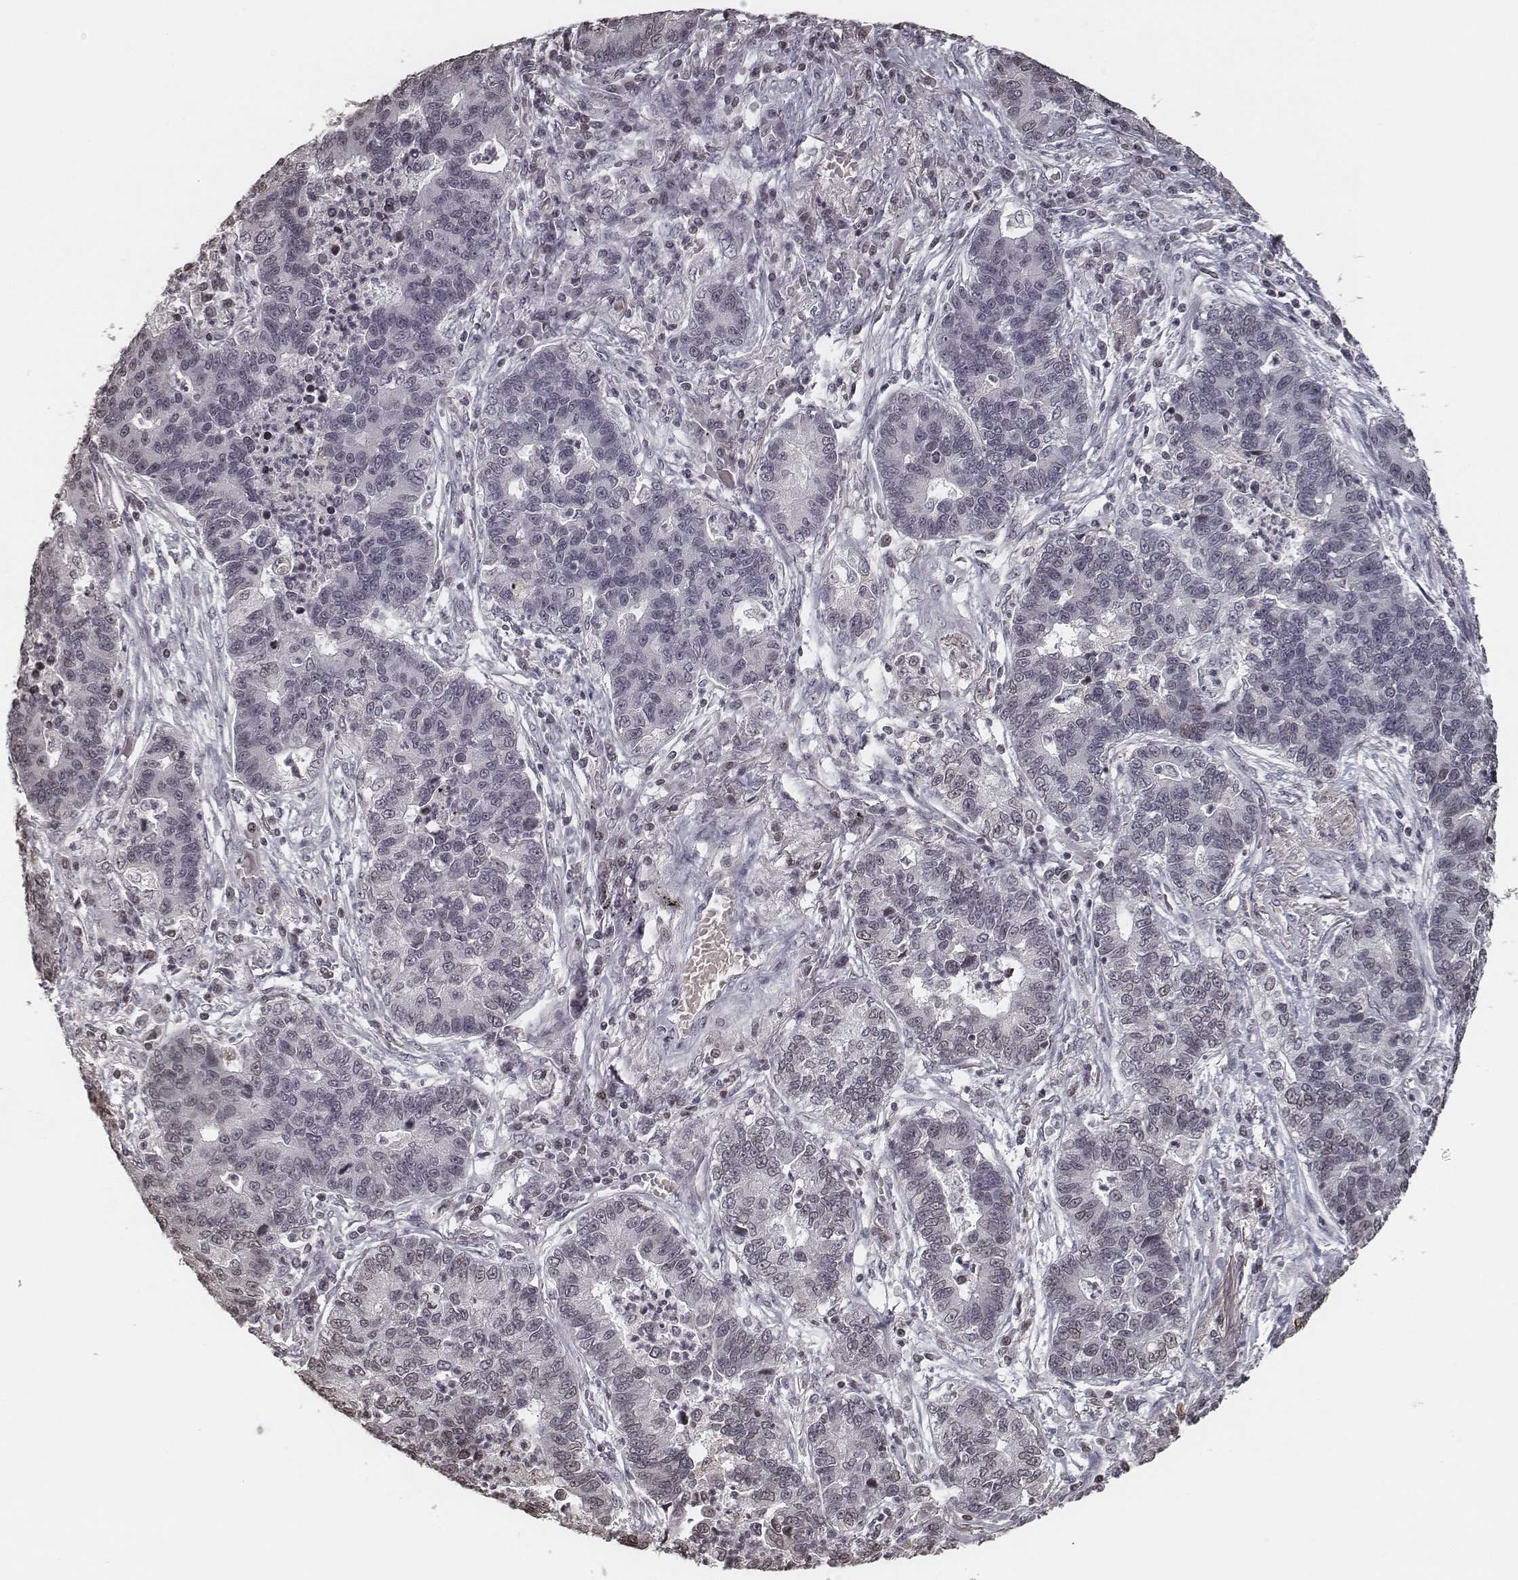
{"staining": {"intensity": "negative", "quantity": "none", "location": "none"}, "tissue": "lung cancer", "cell_type": "Tumor cells", "image_type": "cancer", "snomed": [{"axis": "morphology", "description": "Adenocarcinoma, NOS"}, {"axis": "topography", "description": "Lung"}], "caption": "The IHC histopathology image has no significant staining in tumor cells of lung cancer tissue.", "gene": "HMGA2", "patient": {"sex": "female", "age": 57}}